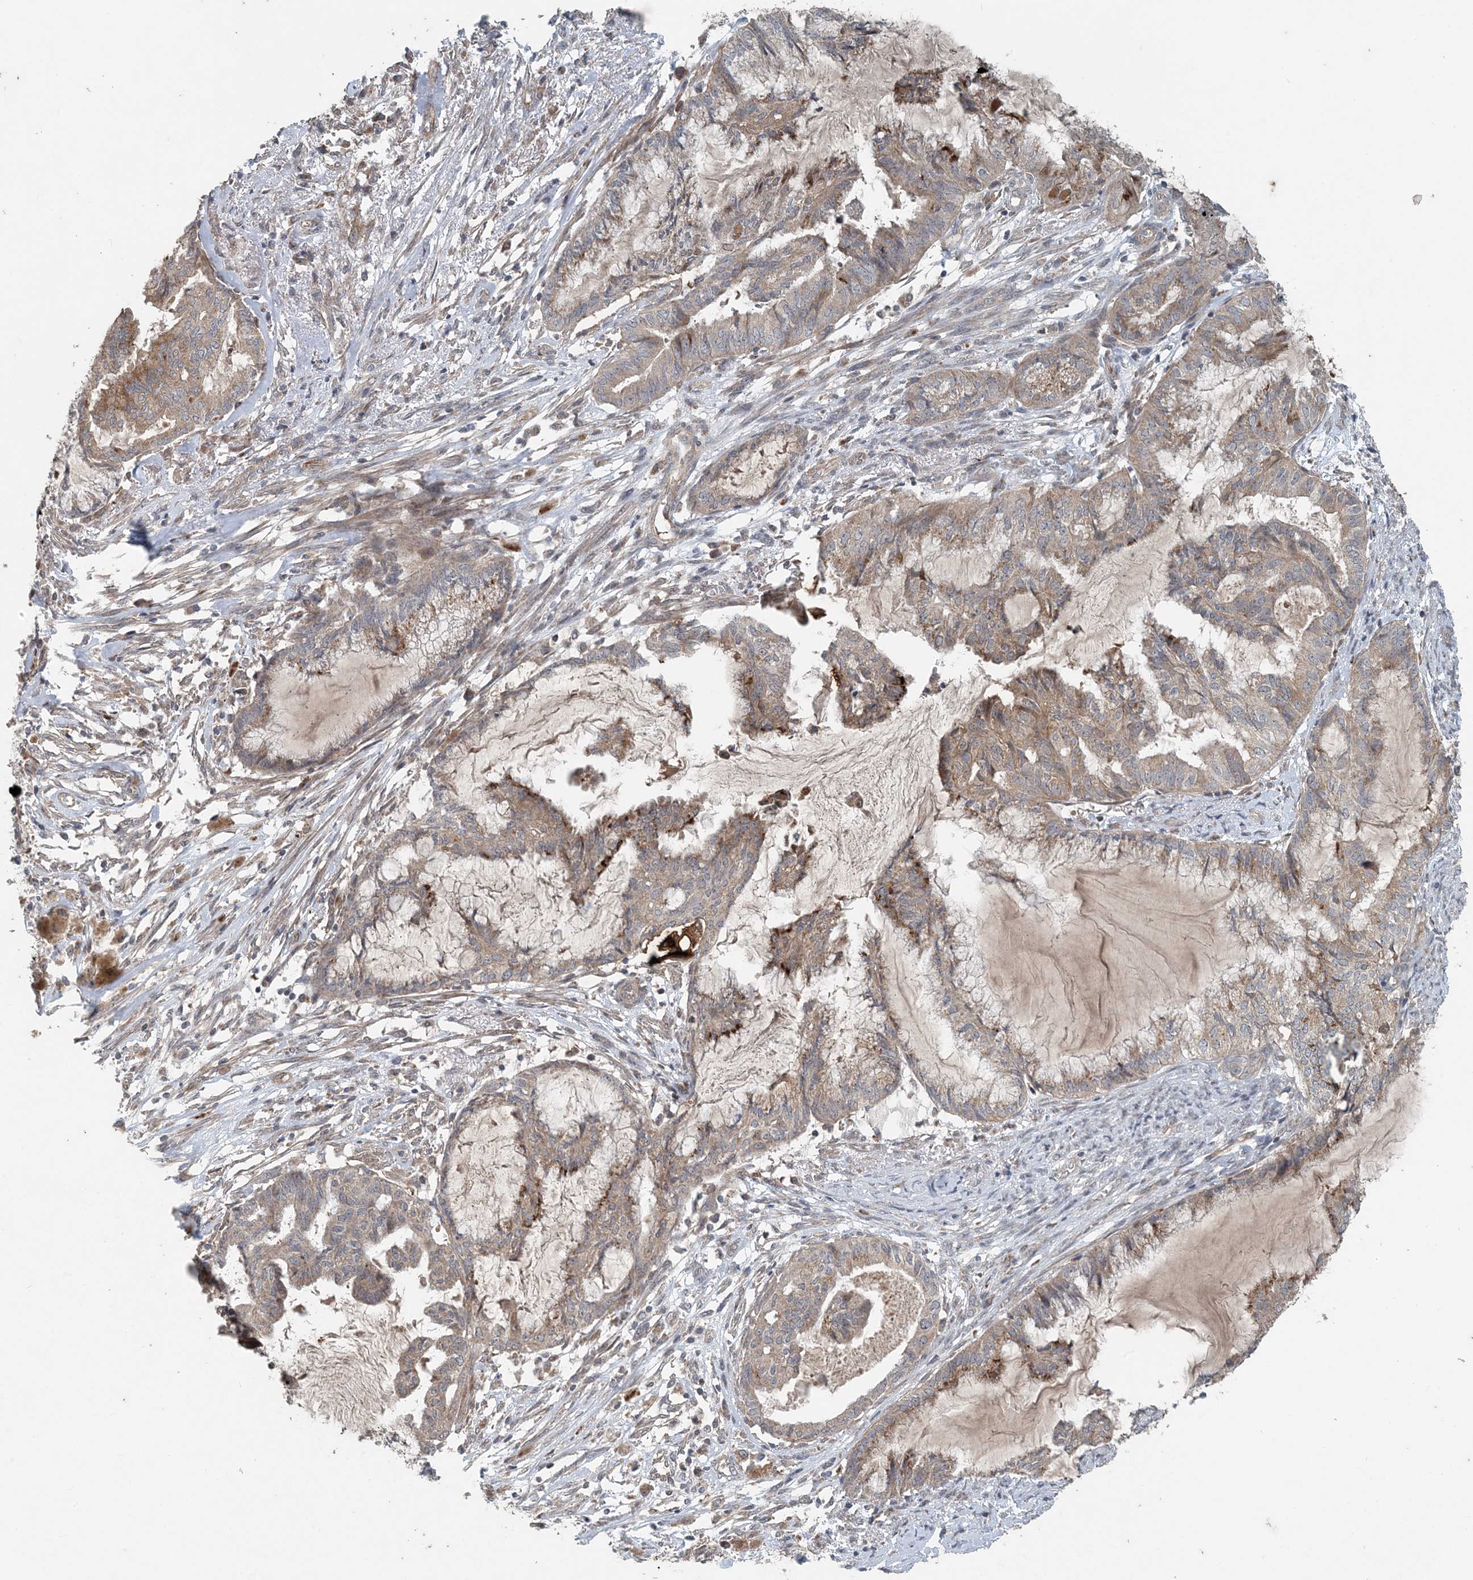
{"staining": {"intensity": "weak", "quantity": "25%-75%", "location": "cytoplasmic/membranous"}, "tissue": "endometrial cancer", "cell_type": "Tumor cells", "image_type": "cancer", "snomed": [{"axis": "morphology", "description": "Adenocarcinoma, NOS"}, {"axis": "topography", "description": "Endometrium"}], "caption": "Protein staining shows weak cytoplasmic/membranous expression in about 25%-75% of tumor cells in endometrial cancer. The protein is stained brown, and the nuclei are stained in blue (DAB IHC with brightfield microscopy, high magnification).", "gene": "MYO9B", "patient": {"sex": "female", "age": 86}}